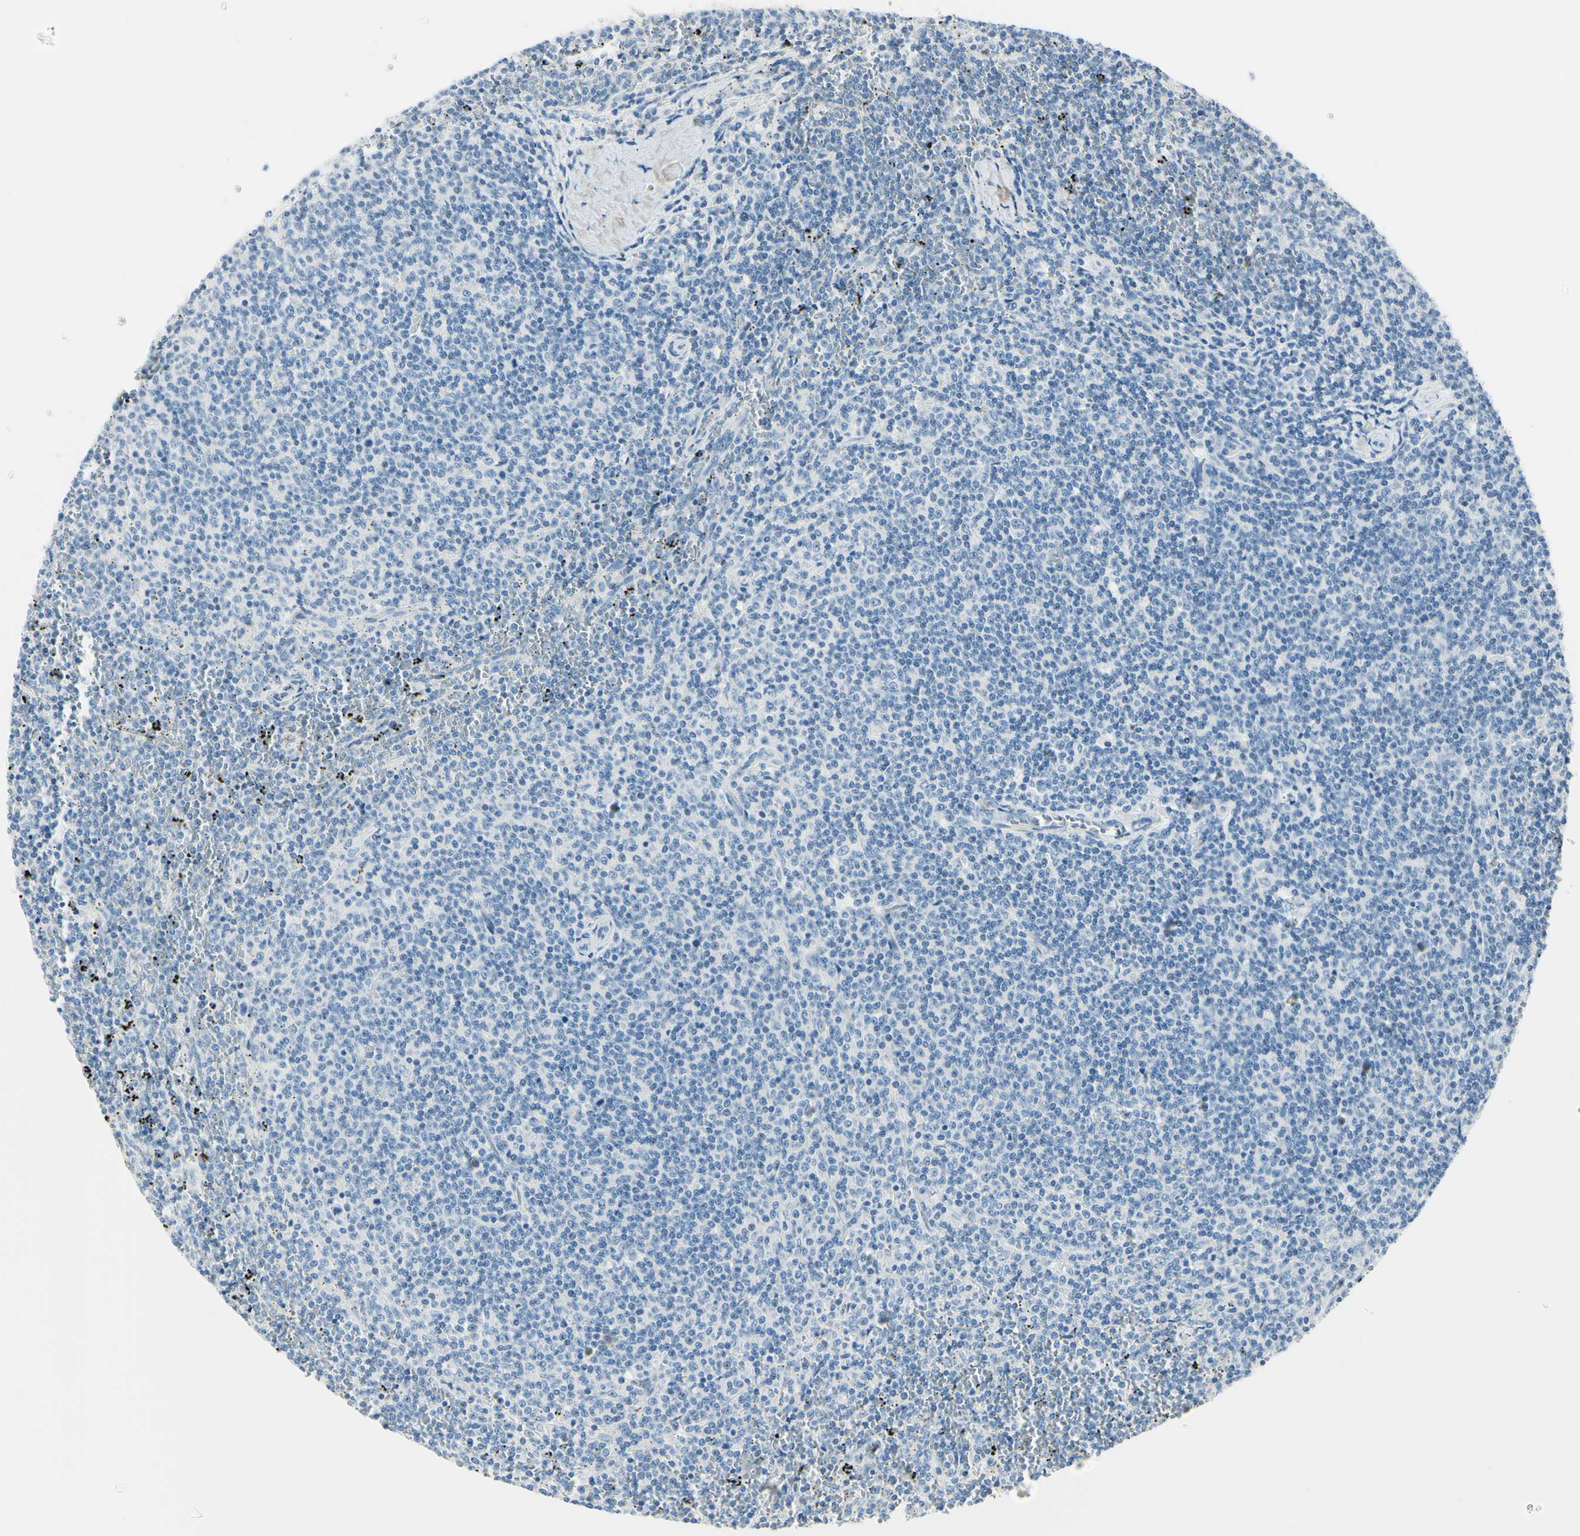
{"staining": {"intensity": "negative", "quantity": "none", "location": "none"}, "tissue": "lymphoma", "cell_type": "Tumor cells", "image_type": "cancer", "snomed": [{"axis": "morphology", "description": "Malignant lymphoma, non-Hodgkin's type, Low grade"}, {"axis": "topography", "description": "Spleen"}], "caption": "DAB immunohistochemical staining of lymphoma reveals no significant expression in tumor cells. (DAB immunohistochemistry, high magnification).", "gene": "DLG4", "patient": {"sex": "female", "age": 50}}